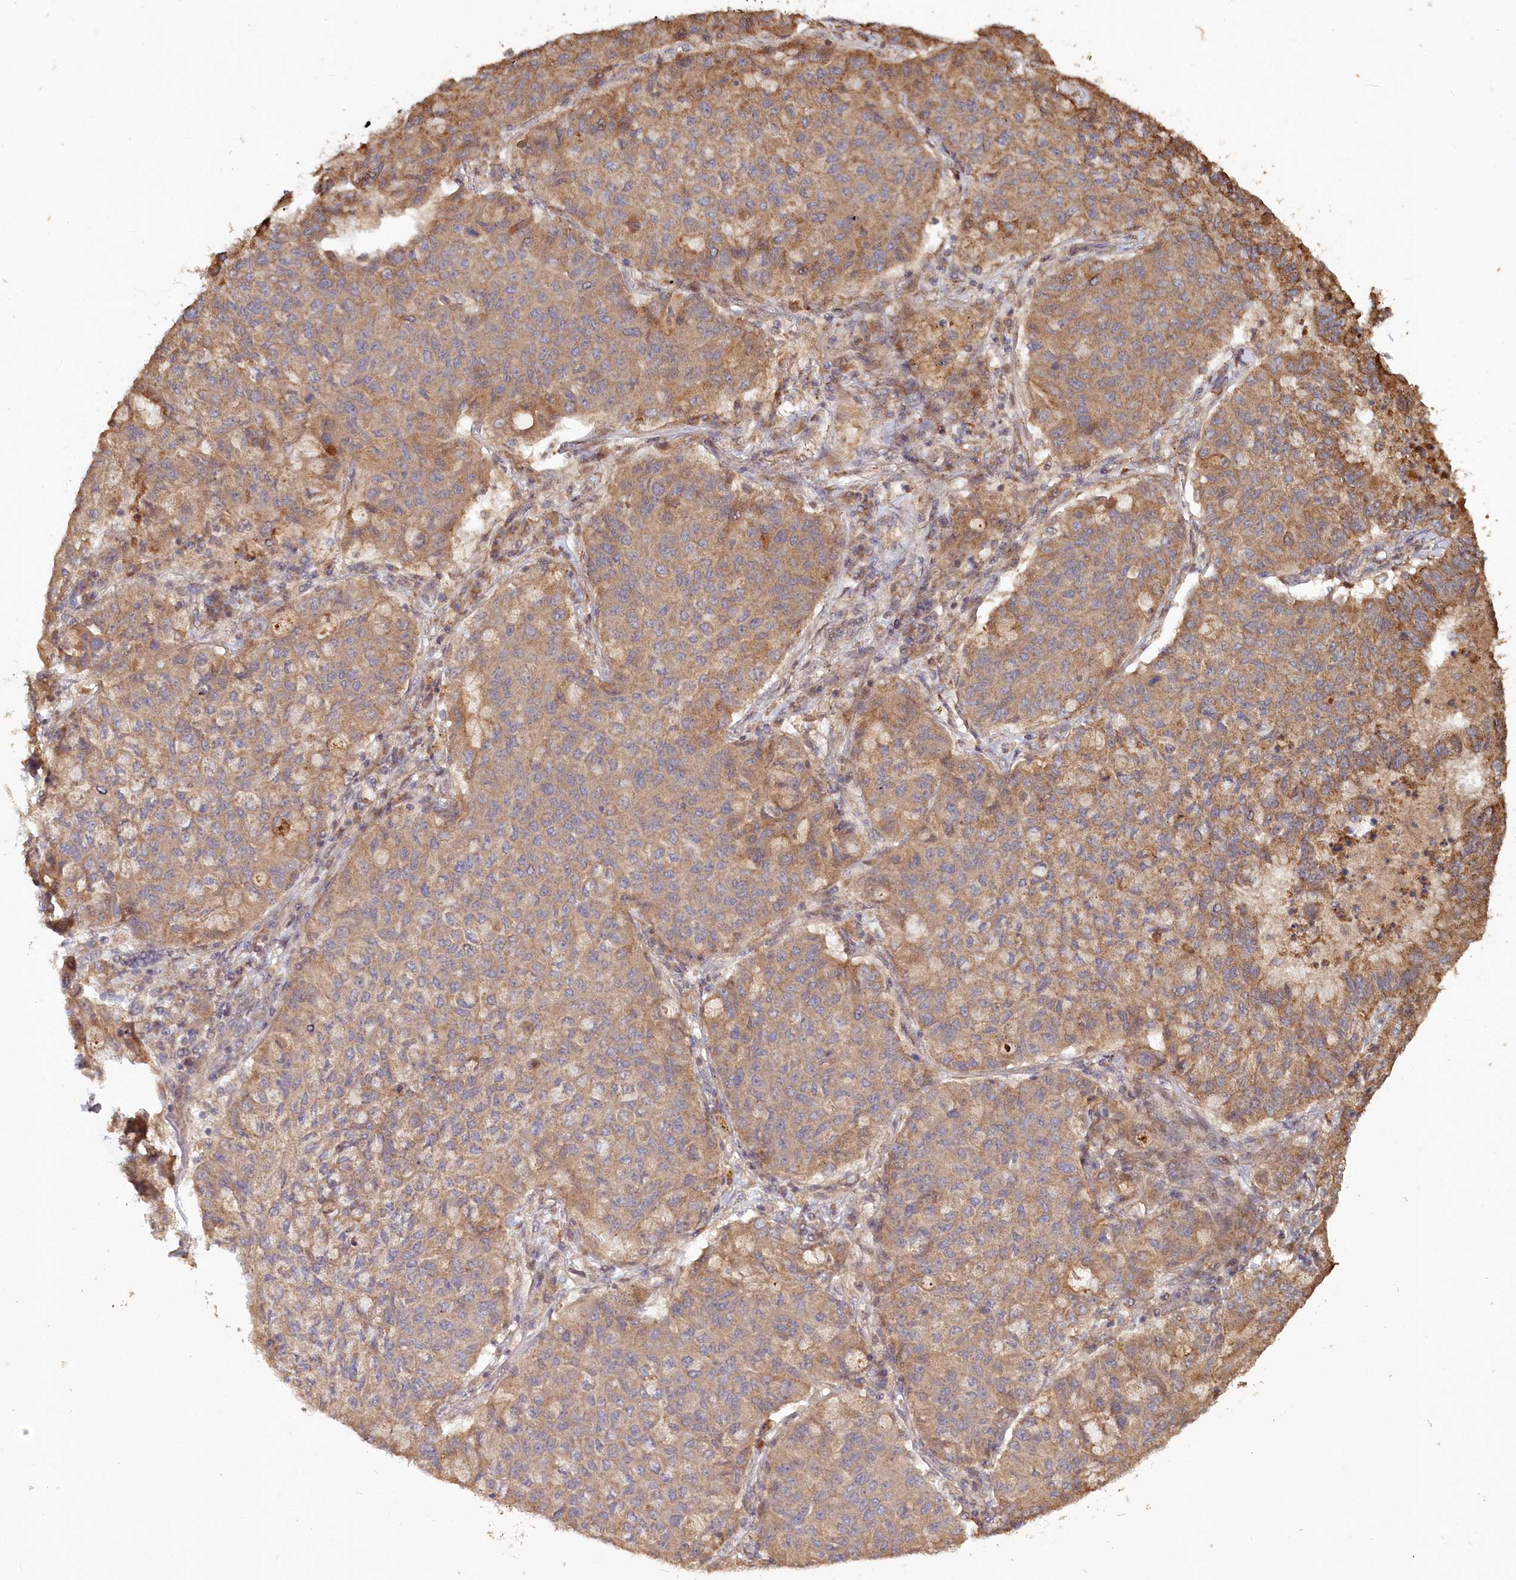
{"staining": {"intensity": "moderate", "quantity": "25%-75%", "location": "cytoplasmic/membranous"}, "tissue": "lung cancer", "cell_type": "Tumor cells", "image_type": "cancer", "snomed": [{"axis": "morphology", "description": "Squamous cell carcinoma, NOS"}, {"axis": "topography", "description": "Lung"}], "caption": "Immunohistochemistry image of neoplastic tissue: lung cancer stained using immunohistochemistry (IHC) shows medium levels of moderate protein expression localized specifically in the cytoplasmic/membranous of tumor cells, appearing as a cytoplasmic/membranous brown color.", "gene": "HAL", "patient": {"sex": "male", "age": 74}}